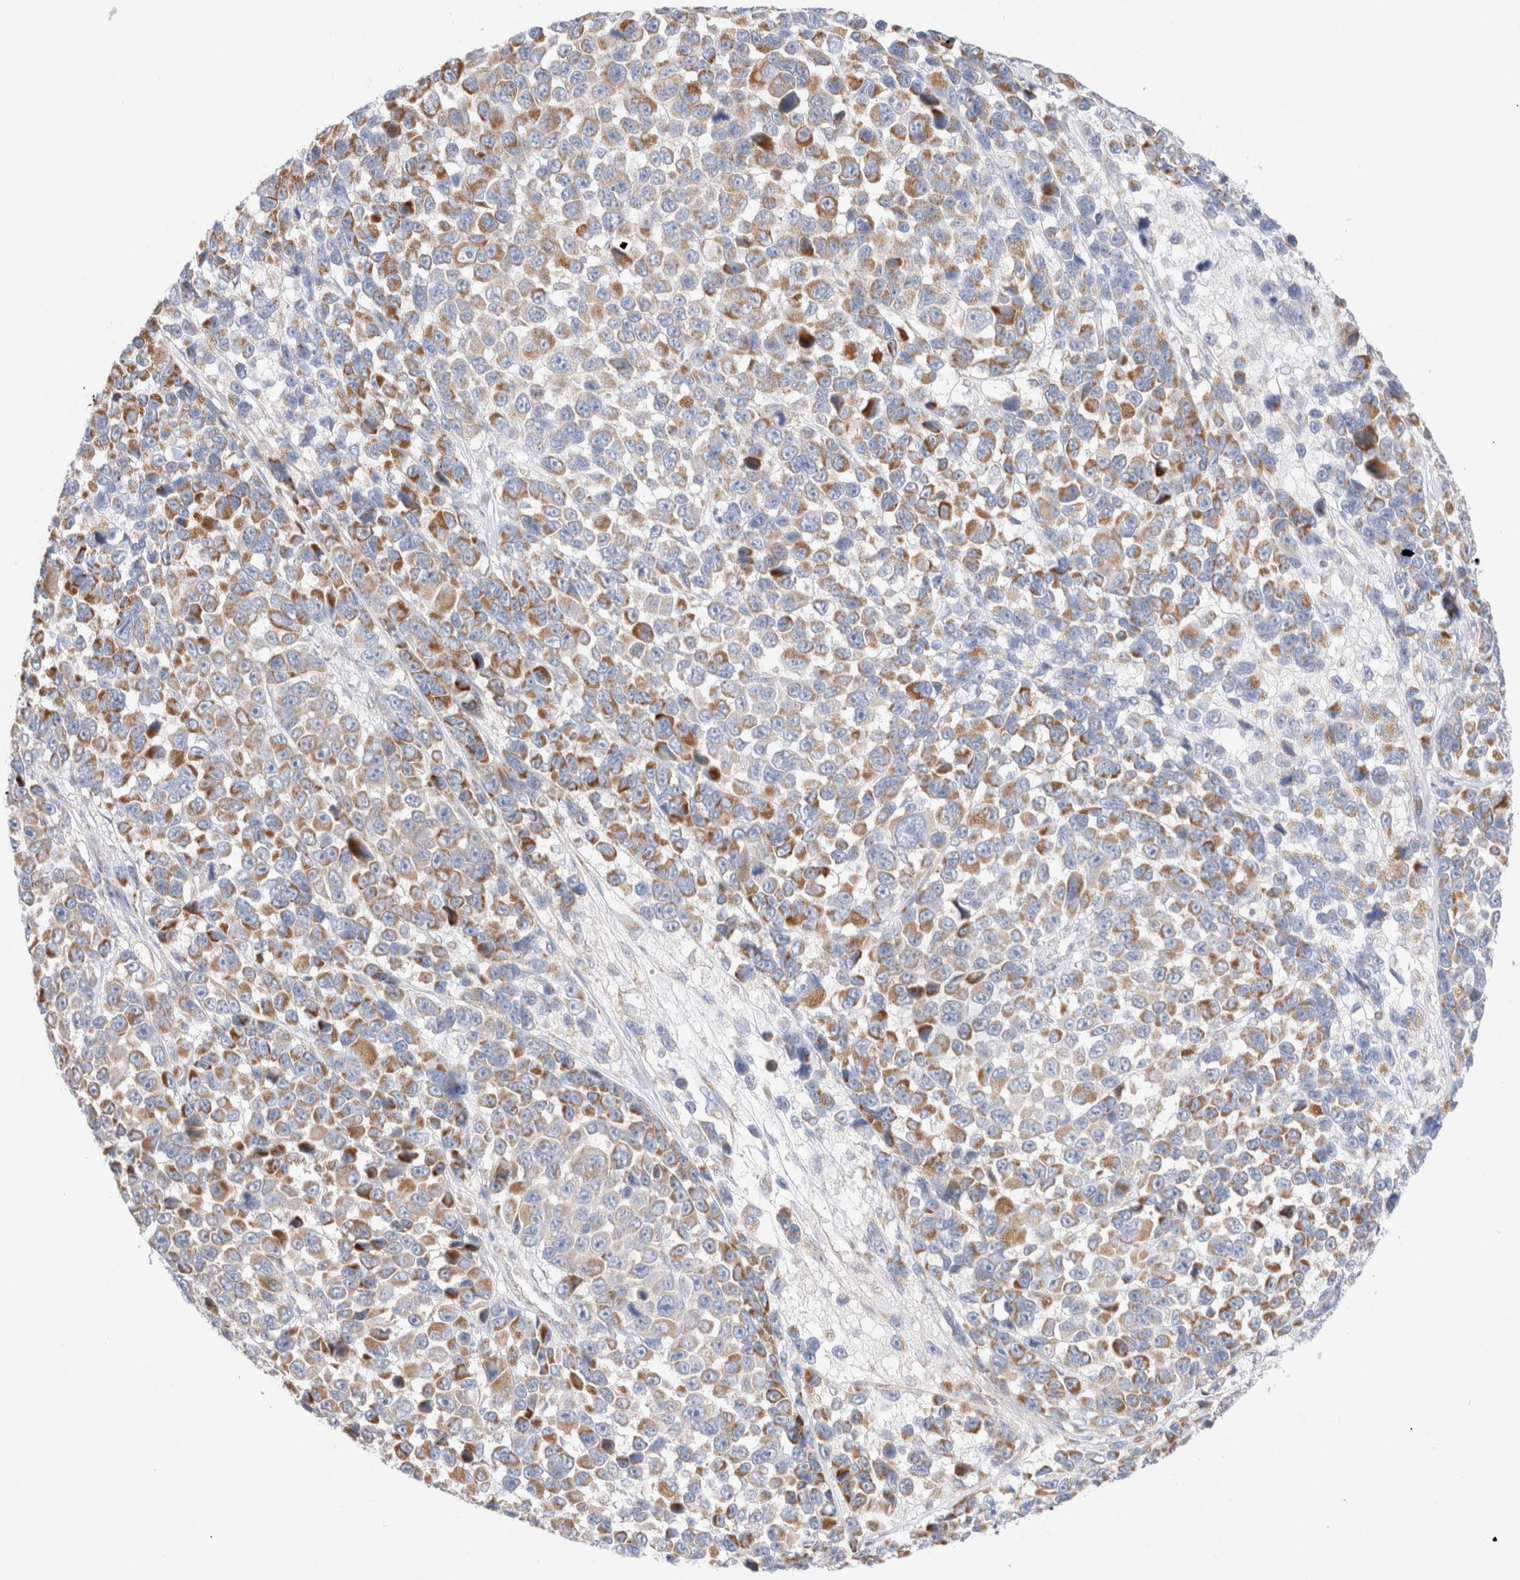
{"staining": {"intensity": "moderate", "quantity": "25%-75%", "location": "cytoplasmic/membranous"}, "tissue": "melanoma", "cell_type": "Tumor cells", "image_type": "cancer", "snomed": [{"axis": "morphology", "description": "Malignant melanoma, NOS"}, {"axis": "topography", "description": "Skin"}], "caption": "Immunohistochemical staining of malignant melanoma reveals medium levels of moderate cytoplasmic/membranous protein expression in about 25%-75% of tumor cells.", "gene": "ATP6V1C1", "patient": {"sex": "male", "age": 53}}